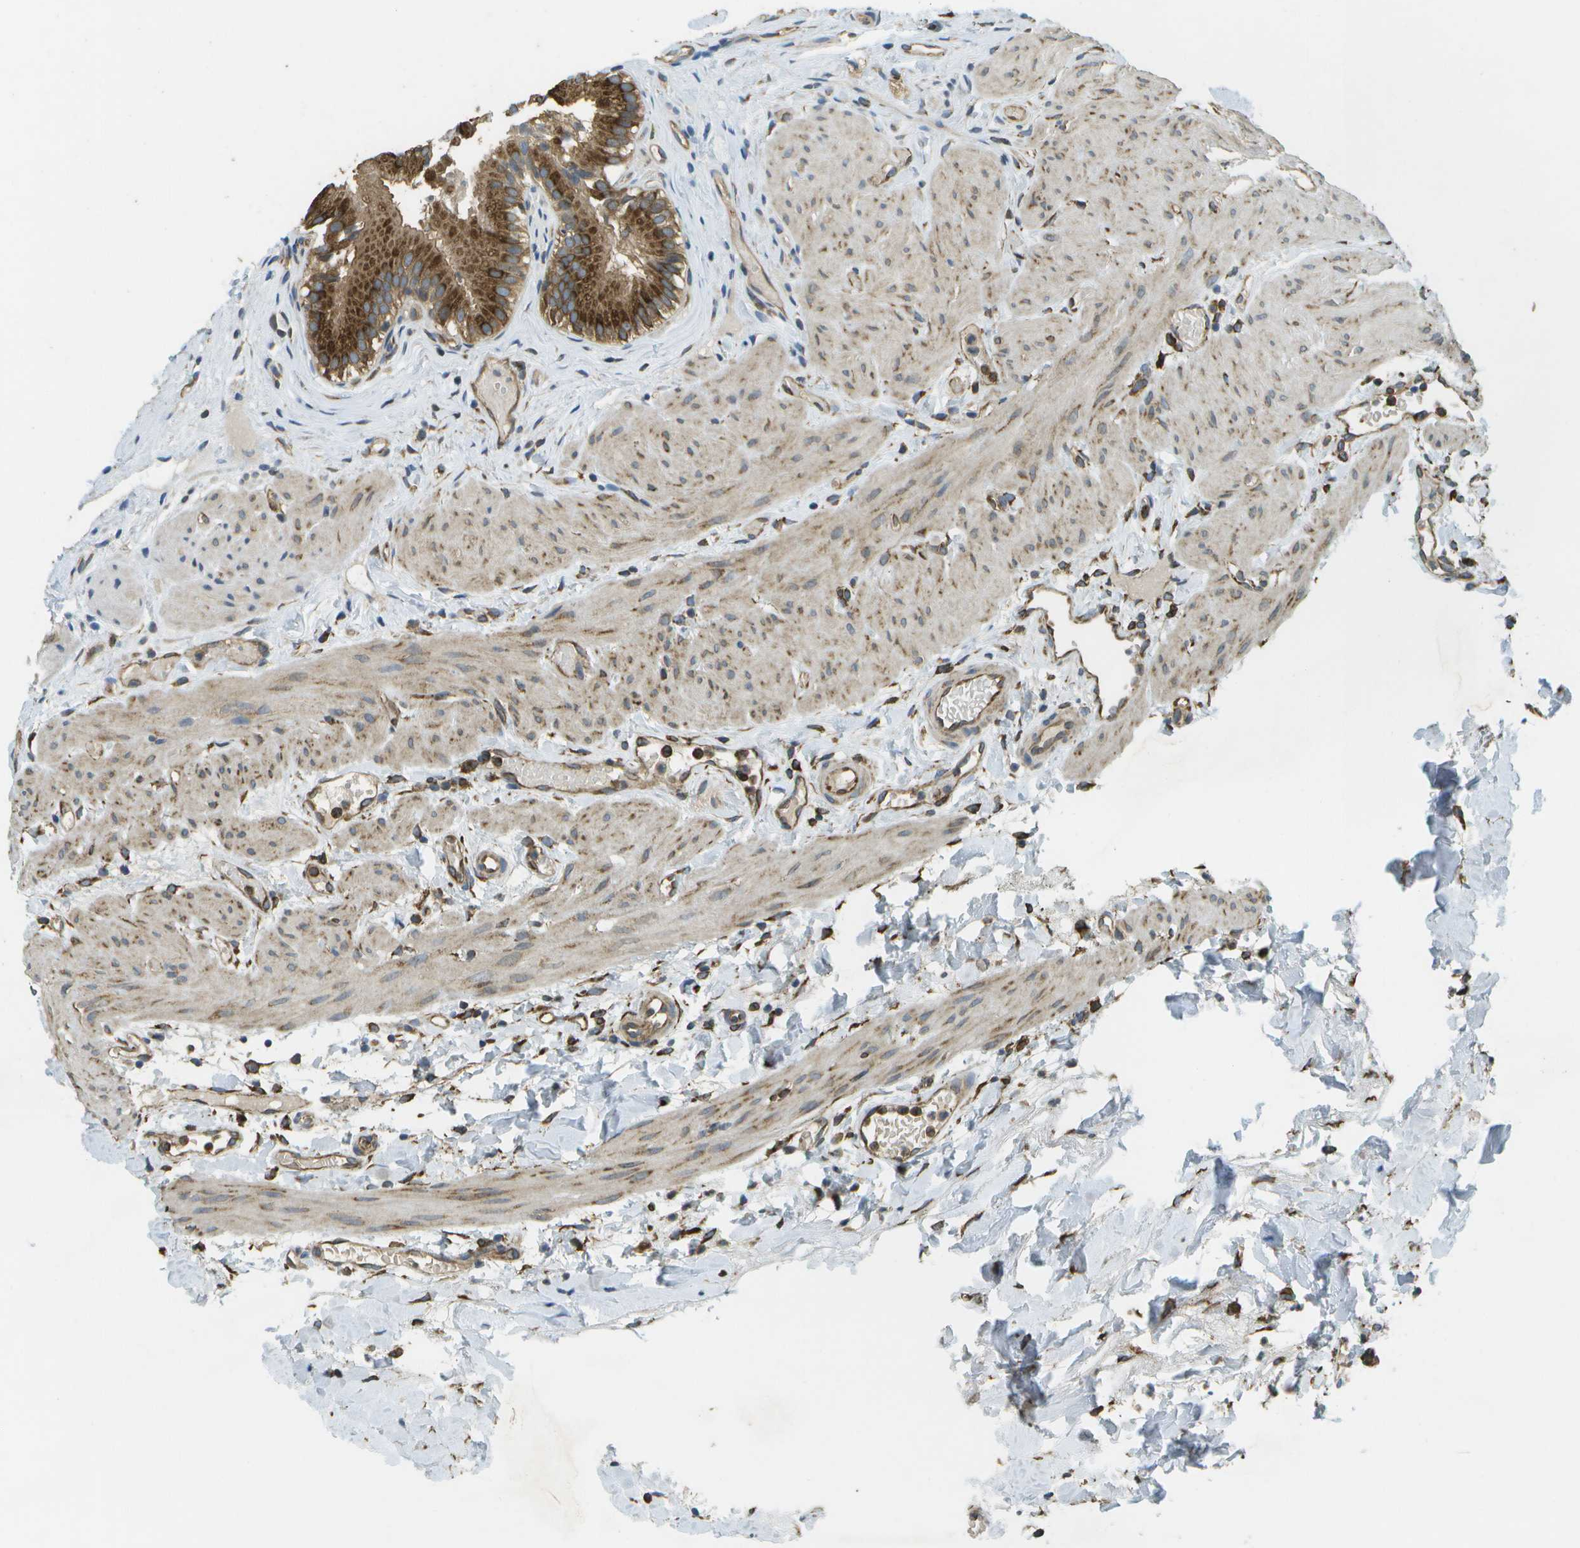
{"staining": {"intensity": "strong", "quantity": ">75%", "location": "cytoplasmic/membranous"}, "tissue": "gallbladder", "cell_type": "Glandular cells", "image_type": "normal", "snomed": [{"axis": "morphology", "description": "Normal tissue, NOS"}, {"axis": "topography", "description": "Gallbladder"}], "caption": "This is a photomicrograph of immunohistochemistry (IHC) staining of benign gallbladder, which shows strong staining in the cytoplasmic/membranous of glandular cells.", "gene": "PDIA4", "patient": {"sex": "female", "age": 26}}